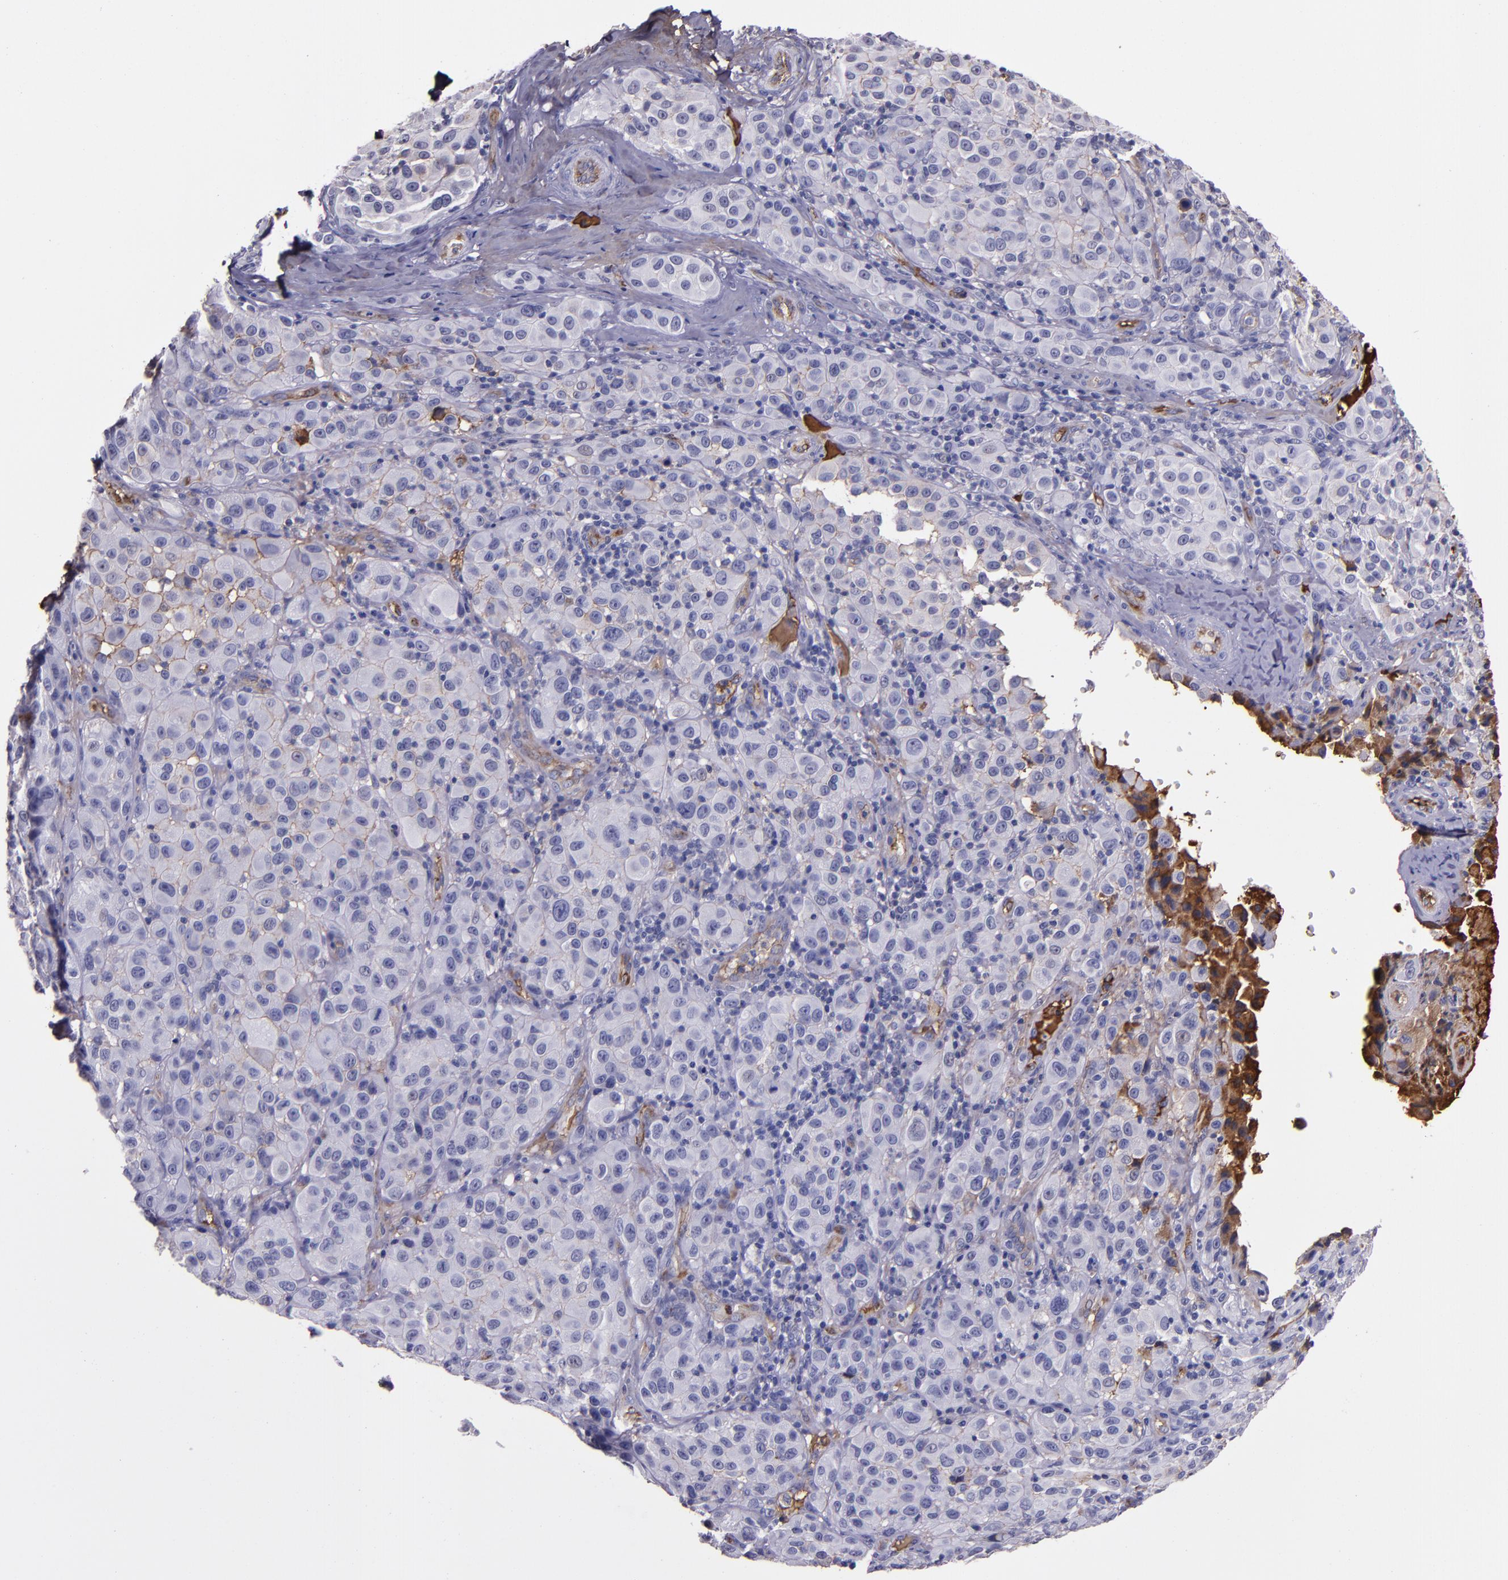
{"staining": {"intensity": "negative", "quantity": "none", "location": "none"}, "tissue": "melanoma", "cell_type": "Tumor cells", "image_type": "cancer", "snomed": [{"axis": "morphology", "description": "Malignant melanoma, NOS"}, {"axis": "topography", "description": "Skin"}], "caption": "This is an immunohistochemistry histopathology image of human melanoma. There is no staining in tumor cells.", "gene": "A2M", "patient": {"sex": "female", "age": 21}}